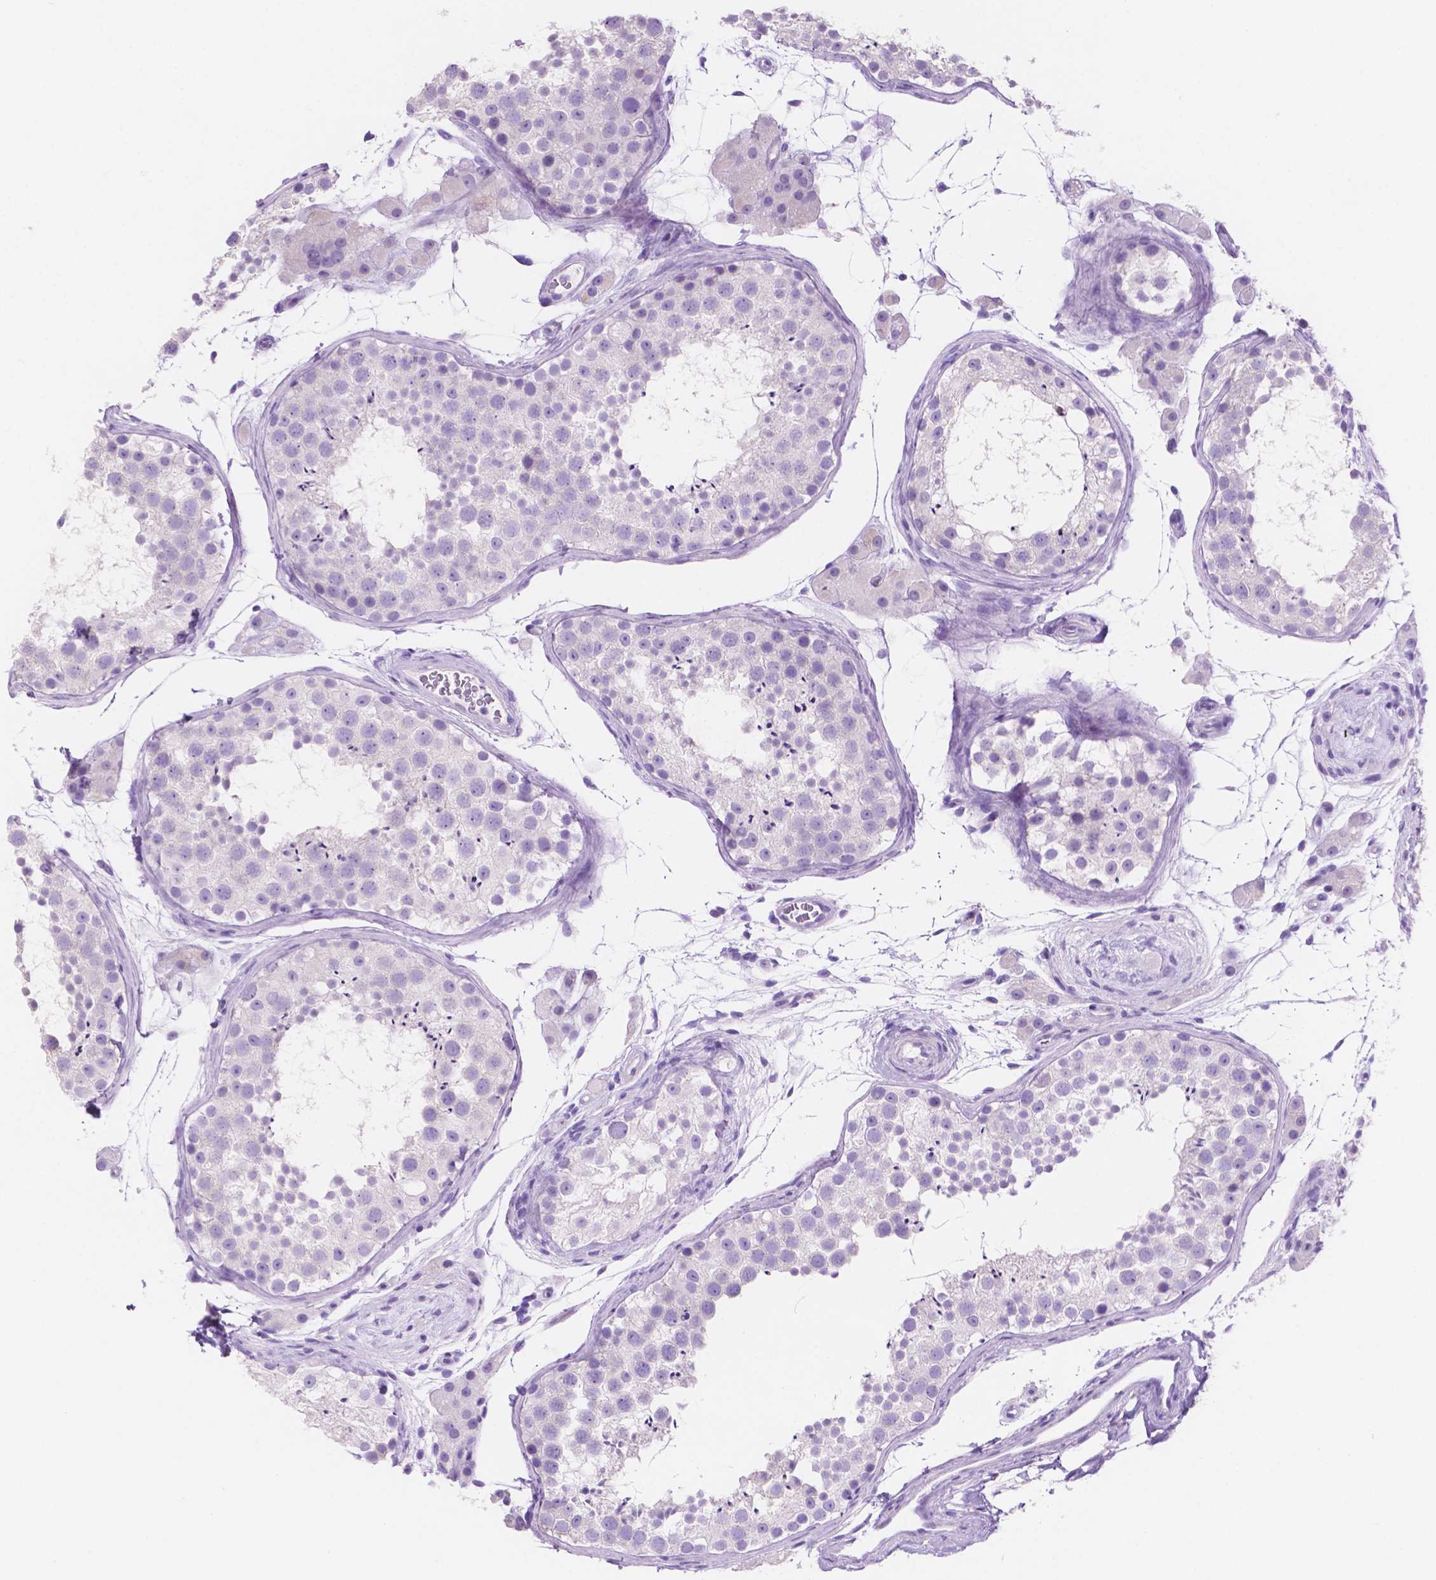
{"staining": {"intensity": "negative", "quantity": "none", "location": "none"}, "tissue": "testis", "cell_type": "Cells in seminiferous ducts", "image_type": "normal", "snomed": [{"axis": "morphology", "description": "Normal tissue, NOS"}, {"axis": "topography", "description": "Testis"}], "caption": "High power microscopy histopathology image of an IHC photomicrograph of benign testis, revealing no significant expression in cells in seminiferous ducts.", "gene": "IGFN1", "patient": {"sex": "male", "age": 41}}